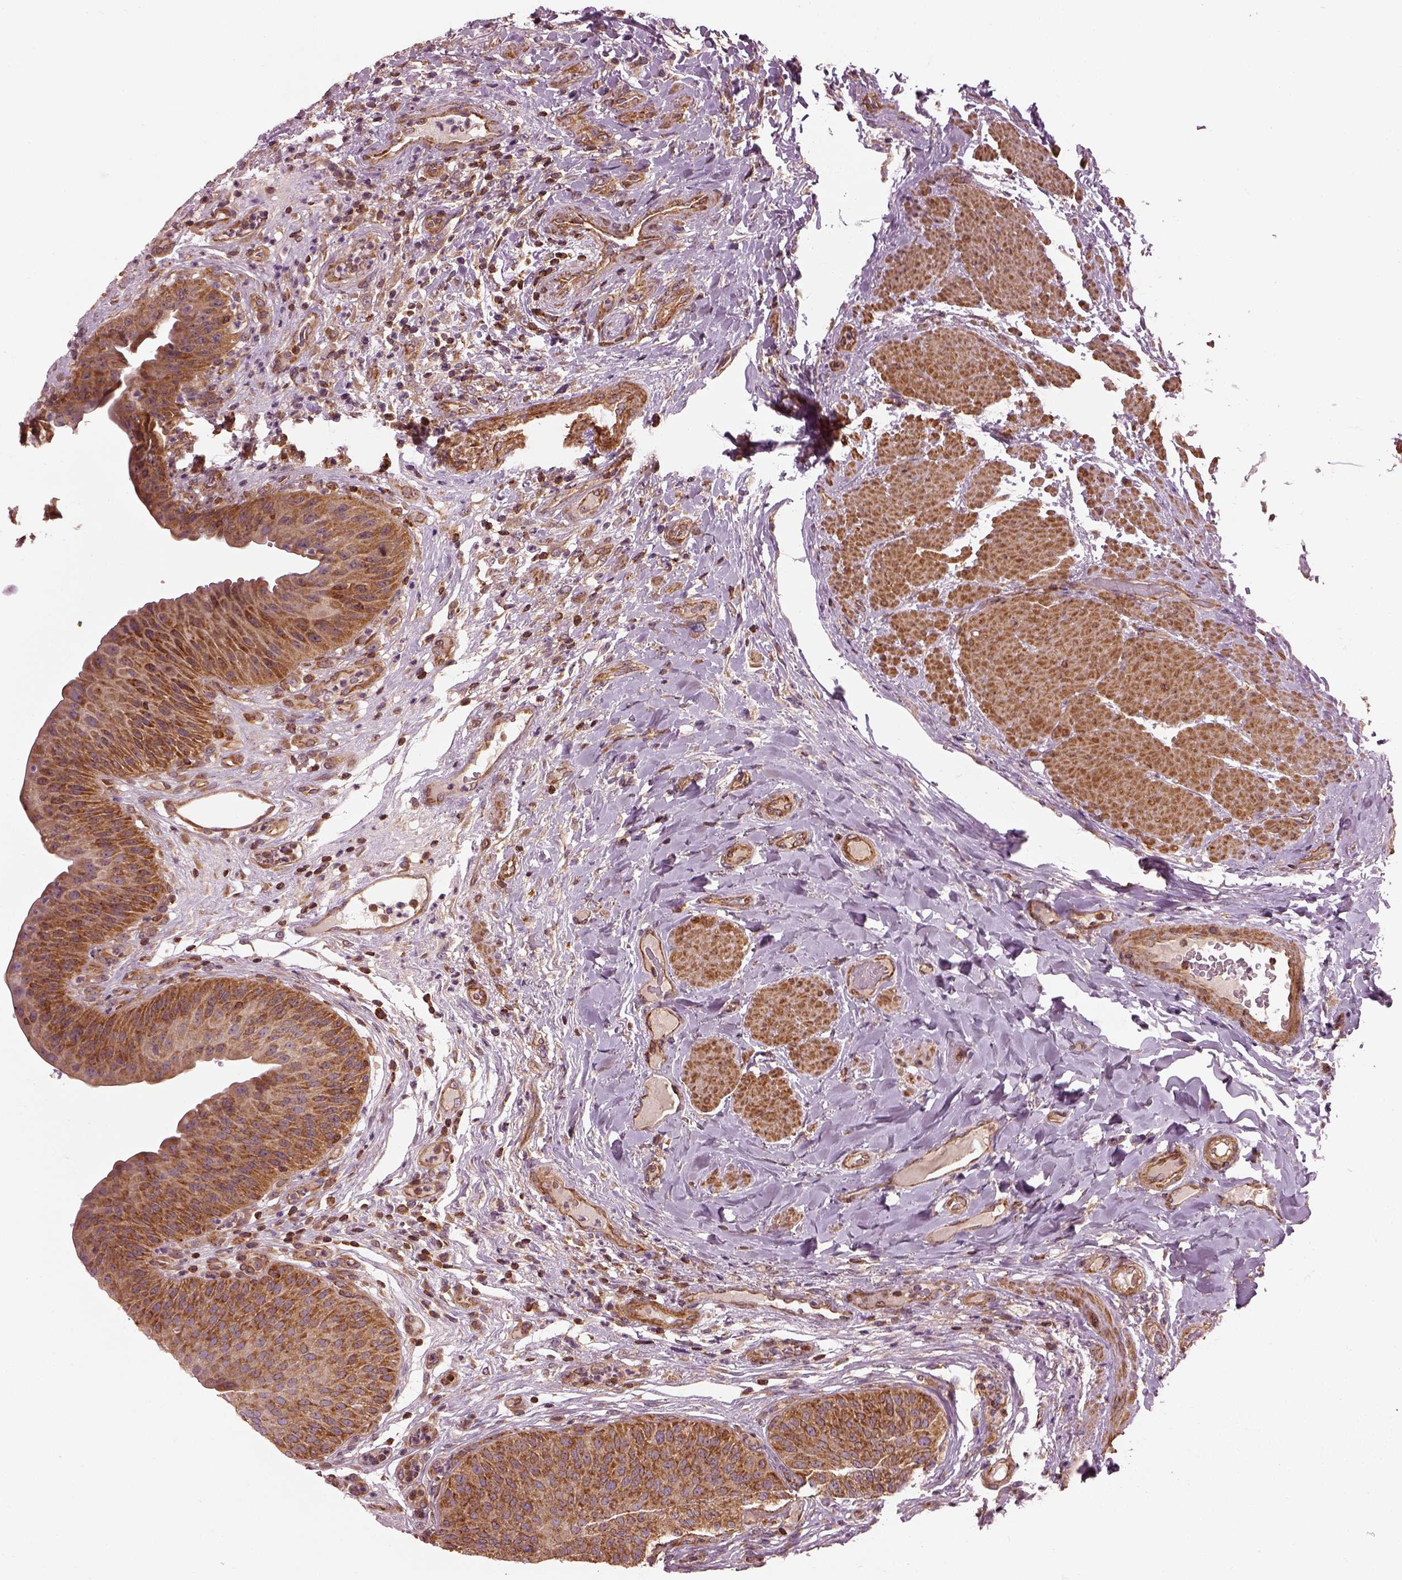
{"staining": {"intensity": "strong", "quantity": ">75%", "location": "cytoplasmic/membranous"}, "tissue": "urinary bladder", "cell_type": "Urothelial cells", "image_type": "normal", "snomed": [{"axis": "morphology", "description": "Normal tissue, NOS"}, {"axis": "topography", "description": "Urinary bladder"}], "caption": "Approximately >75% of urothelial cells in normal human urinary bladder show strong cytoplasmic/membranous protein positivity as visualized by brown immunohistochemical staining.", "gene": "LSM14A", "patient": {"sex": "male", "age": 66}}